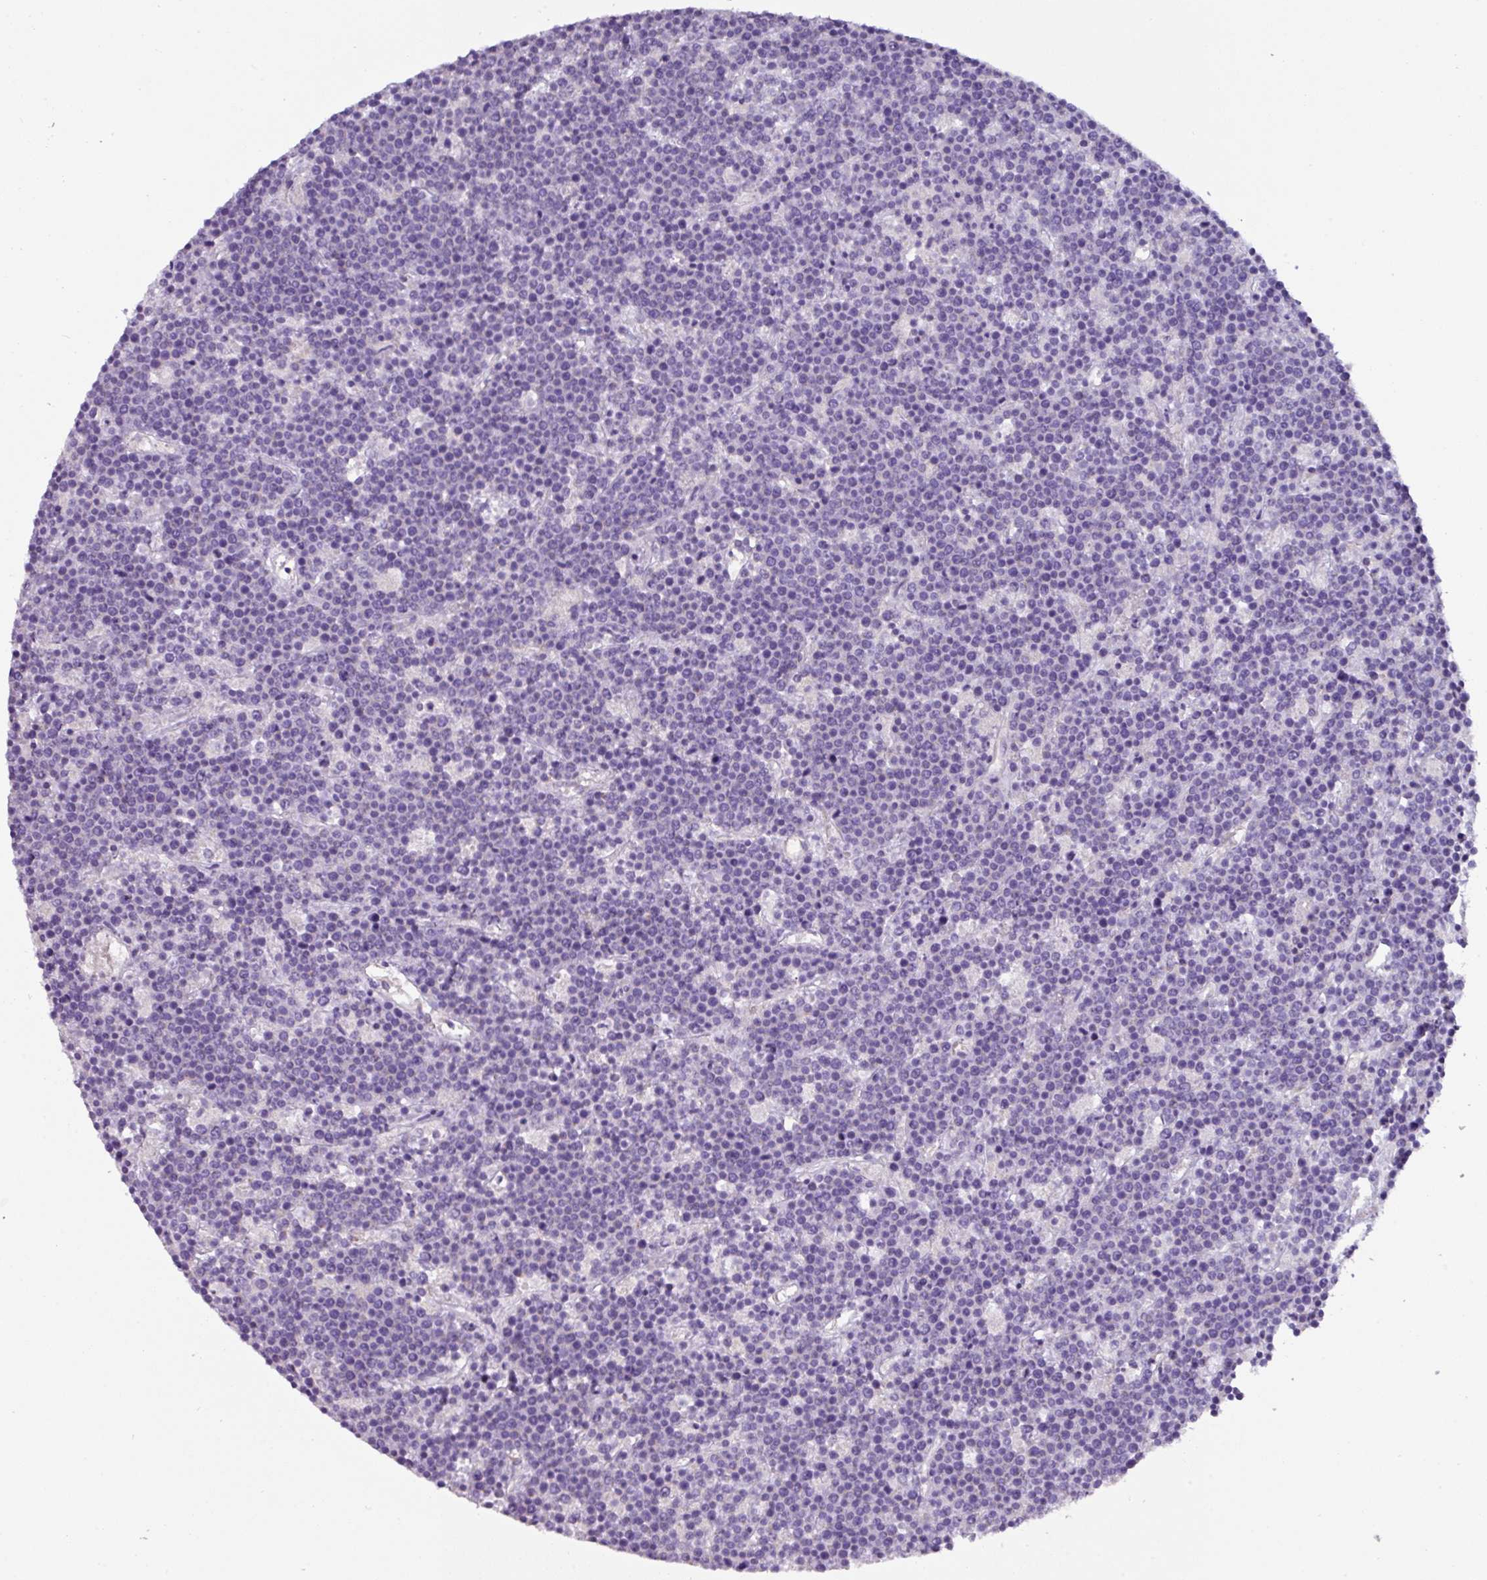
{"staining": {"intensity": "negative", "quantity": "none", "location": "none"}, "tissue": "lymphoma", "cell_type": "Tumor cells", "image_type": "cancer", "snomed": [{"axis": "morphology", "description": "Malignant lymphoma, non-Hodgkin's type, High grade"}, {"axis": "topography", "description": "Ovary"}], "caption": "An image of human lymphoma is negative for staining in tumor cells.", "gene": "RGS16", "patient": {"sex": "female", "age": 56}}